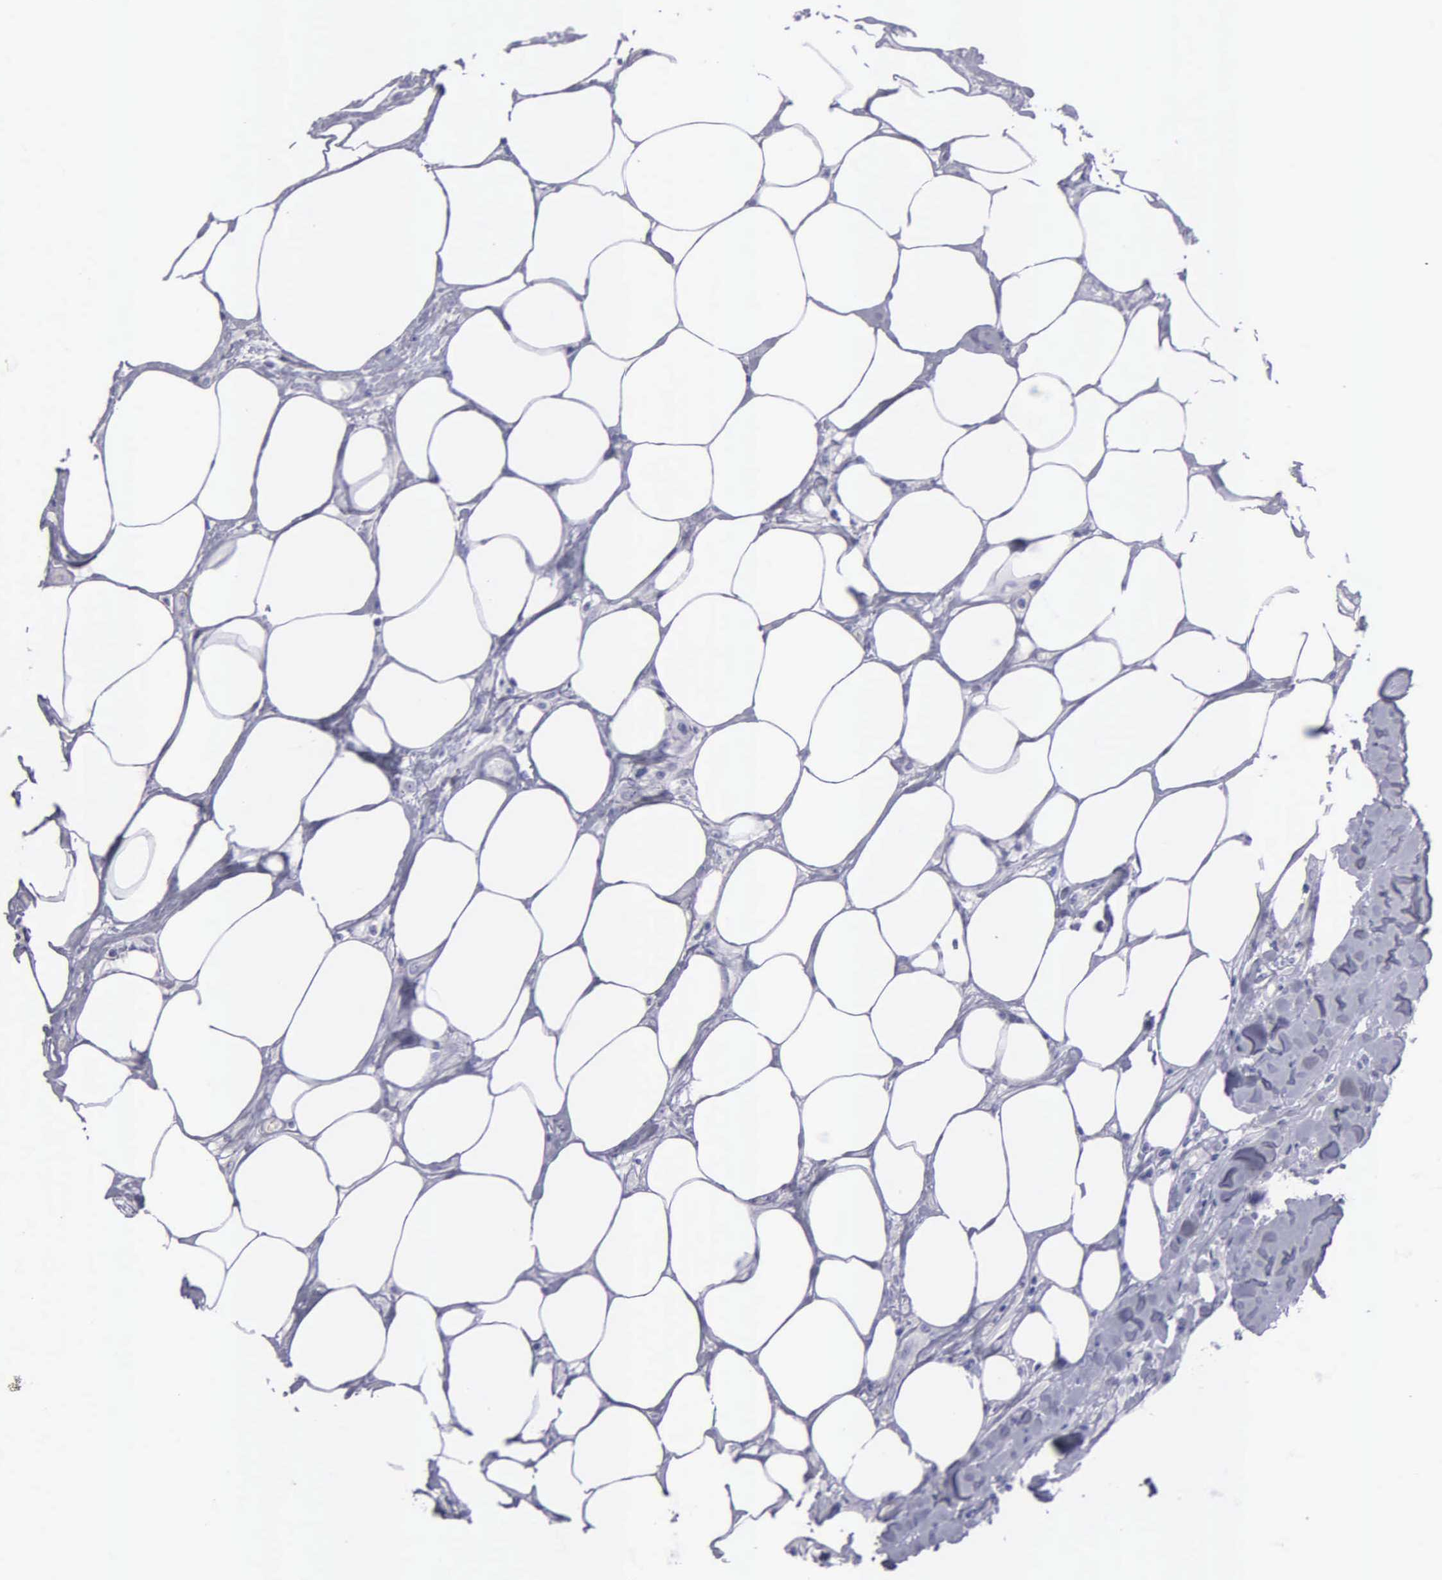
{"staining": {"intensity": "negative", "quantity": "none", "location": "none"}, "tissue": "breast cancer", "cell_type": "Tumor cells", "image_type": "cancer", "snomed": [{"axis": "morphology", "description": "Neoplasm, malignant, NOS"}, {"axis": "topography", "description": "Breast"}], "caption": "Immunohistochemical staining of human breast malignant neoplasm exhibits no significant positivity in tumor cells.", "gene": "FBLN5", "patient": {"sex": "female", "age": 50}}